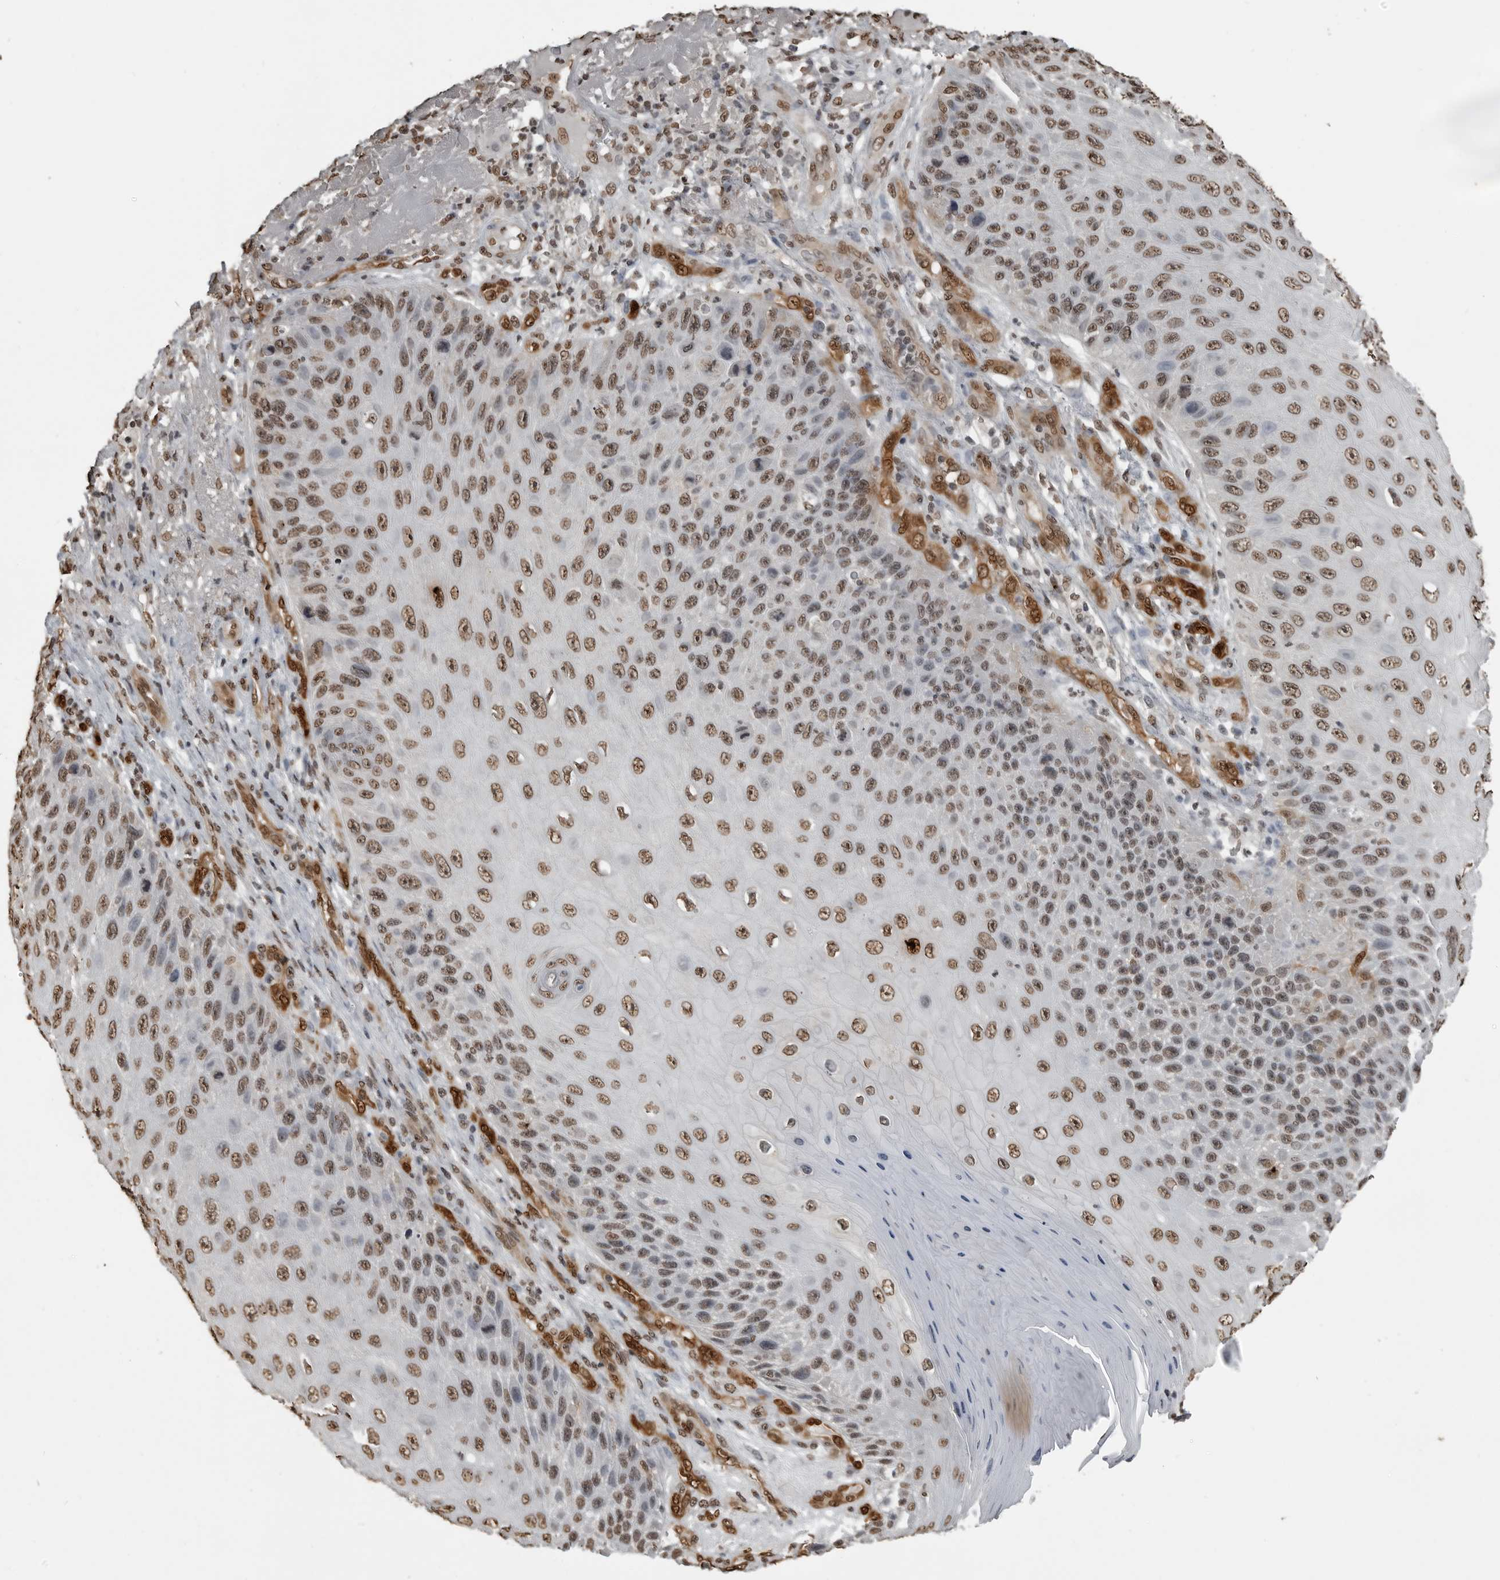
{"staining": {"intensity": "moderate", "quantity": ">75%", "location": "nuclear"}, "tissue": "skin cancer", "cell_type": "Tumor cells", "image_type": "cancer", "snomed": [{"axis": "morphology", "description": "Squamous cell carcinoma, NOS"}, {"axis": "topography", "description": "Skin"}], "caption": "The photomicrograph reveals staining of skin cancer, revealing moderate nuclear protein positivity (brown color) within tumor cells.", "gene": "SMAD2", "patient": {"sex": "female", "age": 88}}